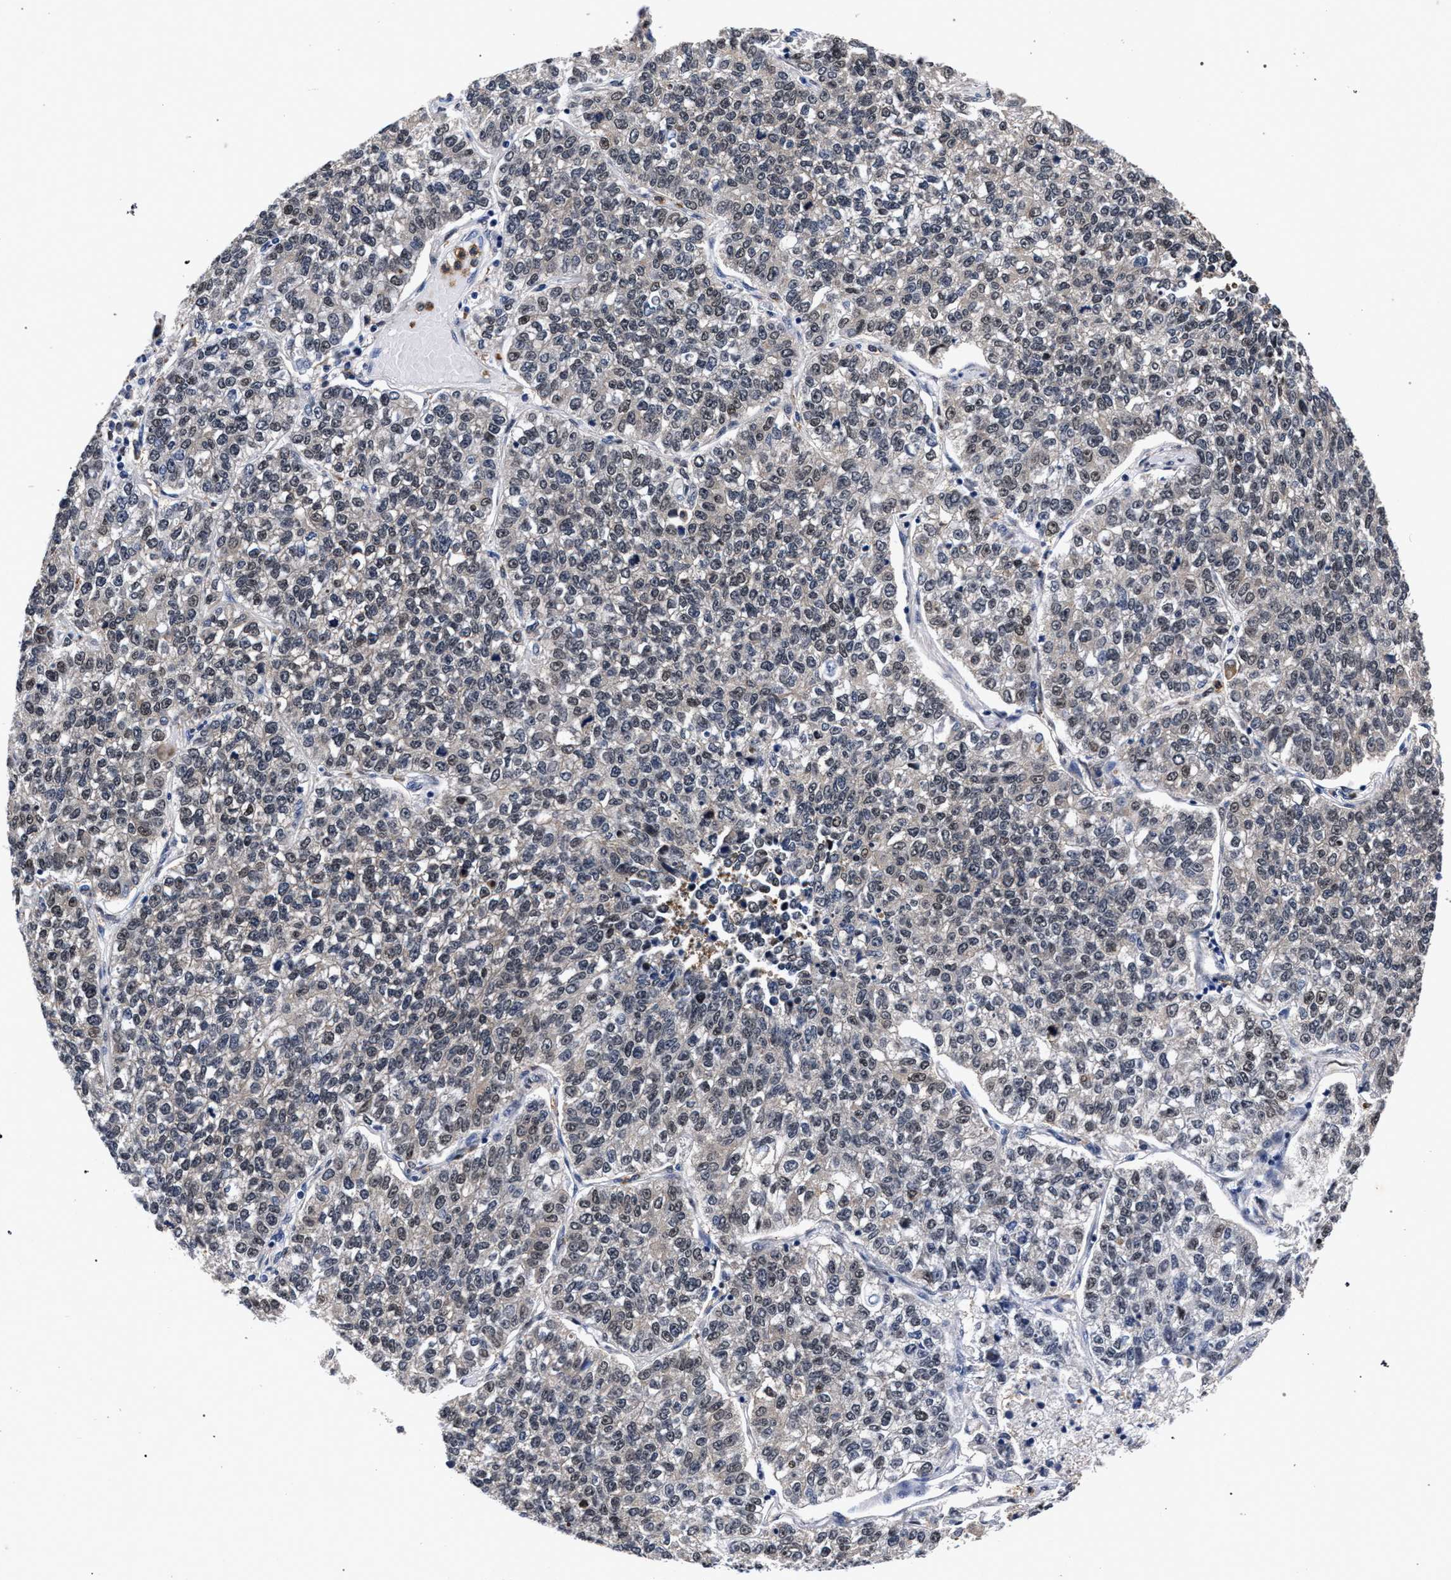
{"staining": {"intensity": "negative", "quantity": "none", "location": "none"}, "tissue": "lung cancer", "cell_type": "Tumor cells", "image_type": "cancer", "snomed": [{"axis": "morphology", "description": "Adenocarcinoma, NOS"}, {"axis": "topography", "description": "Lung"}], "caption": "High magnification brightfield microscopy of lung cancer (adenocarcinoma) stained with DAB (brown) and counterstained with hematoxylin (blue): tumor cells show no significant positivity.", "gene": "ZNF462", "patient": {"sex": "male", "age": 49}}